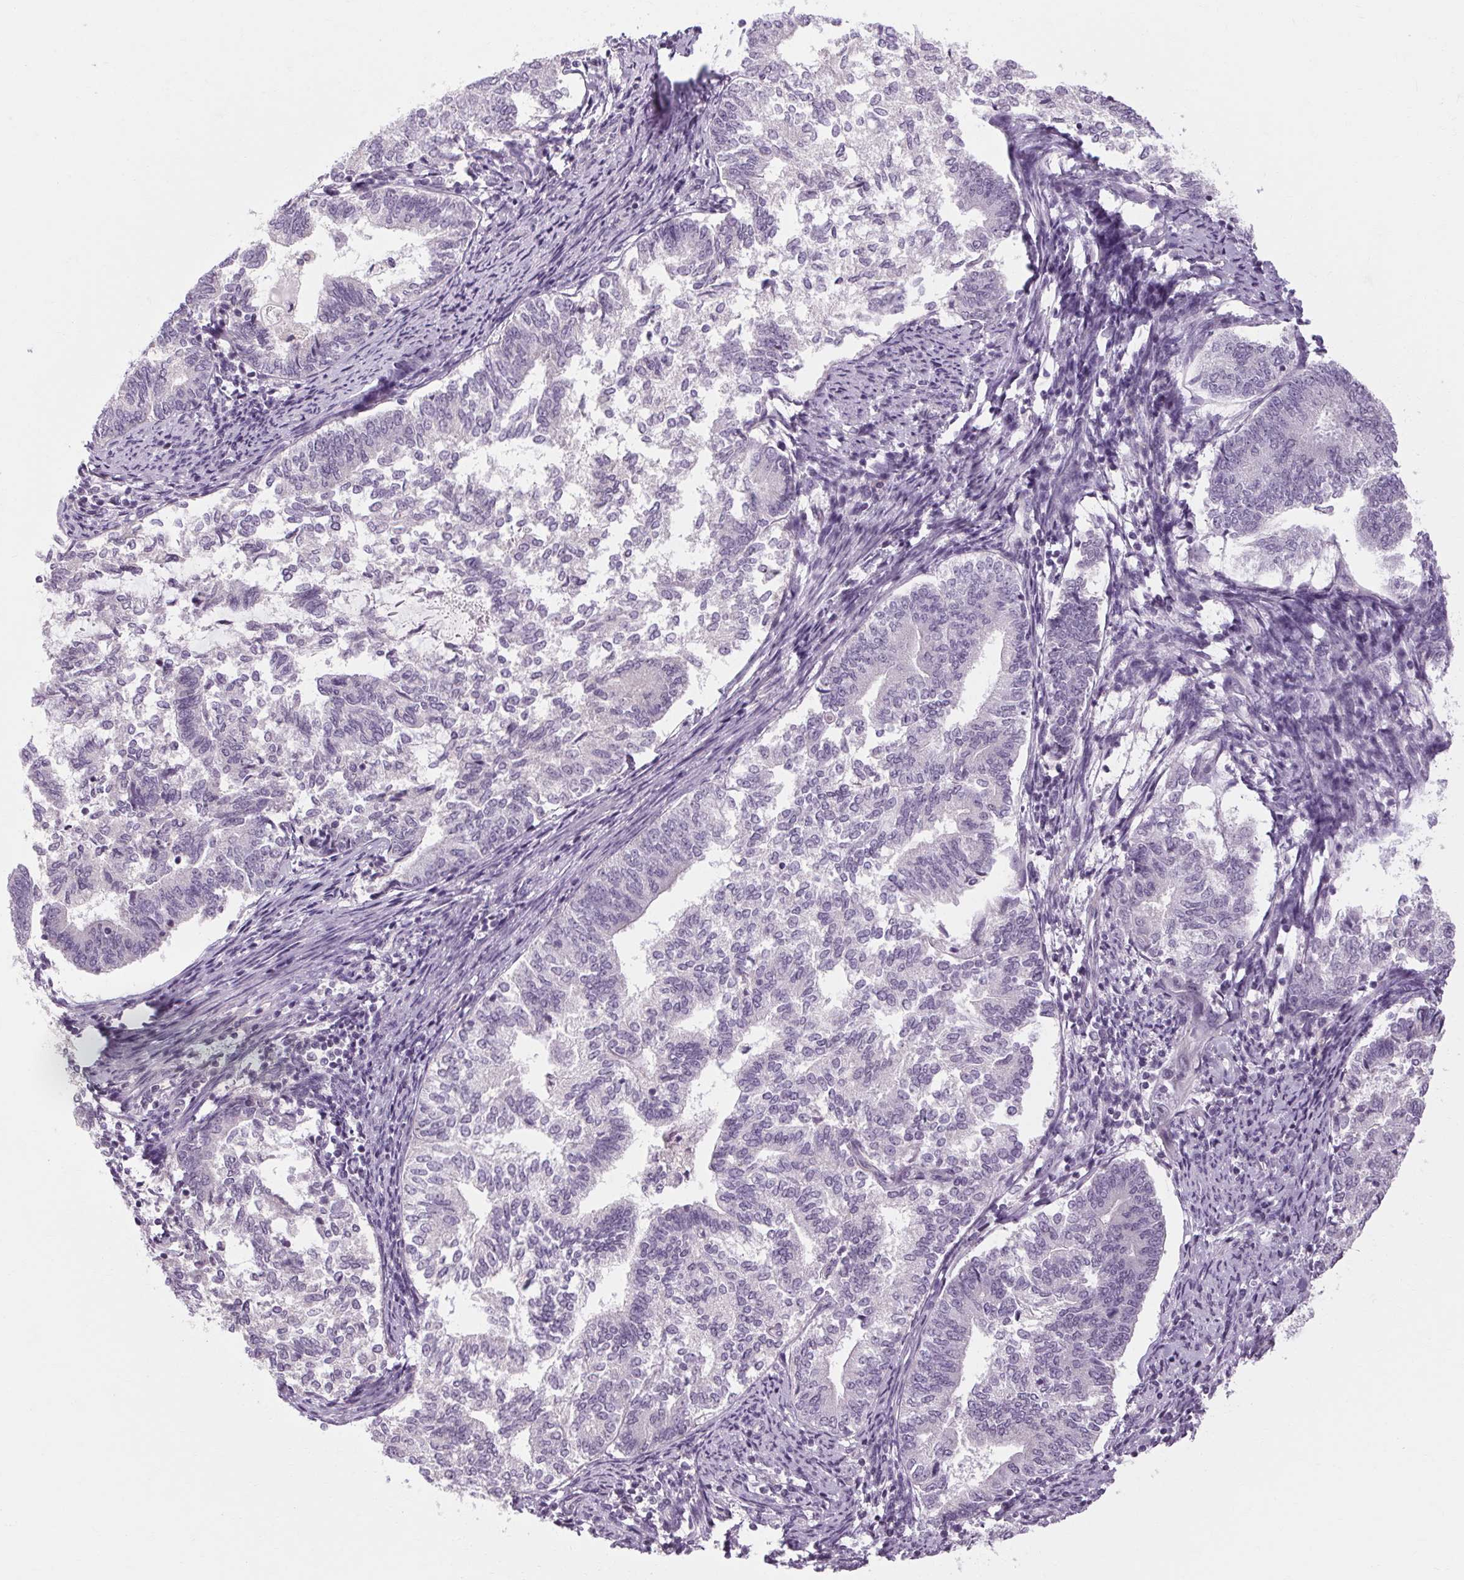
{"staining": {"intensity": "negative", "quantity": "none", "location": "none"}, "tissue": "endometrial cancer", "cell_type": "Tumor cells", "image_type": "cancer", "snomed": [{"axis": "morphology", "description": "Adenocarcinoma, NOS"}, {"axis": "topography", "description": "Endometrium"}], "caption": "An immunohistochemistry (IHC) image of endometrial cancer is shown. There is no staining in tumor cells of endometrial cancer.", "gene": "KLHL40", "patient": {"sex": "female", "age": 65}}